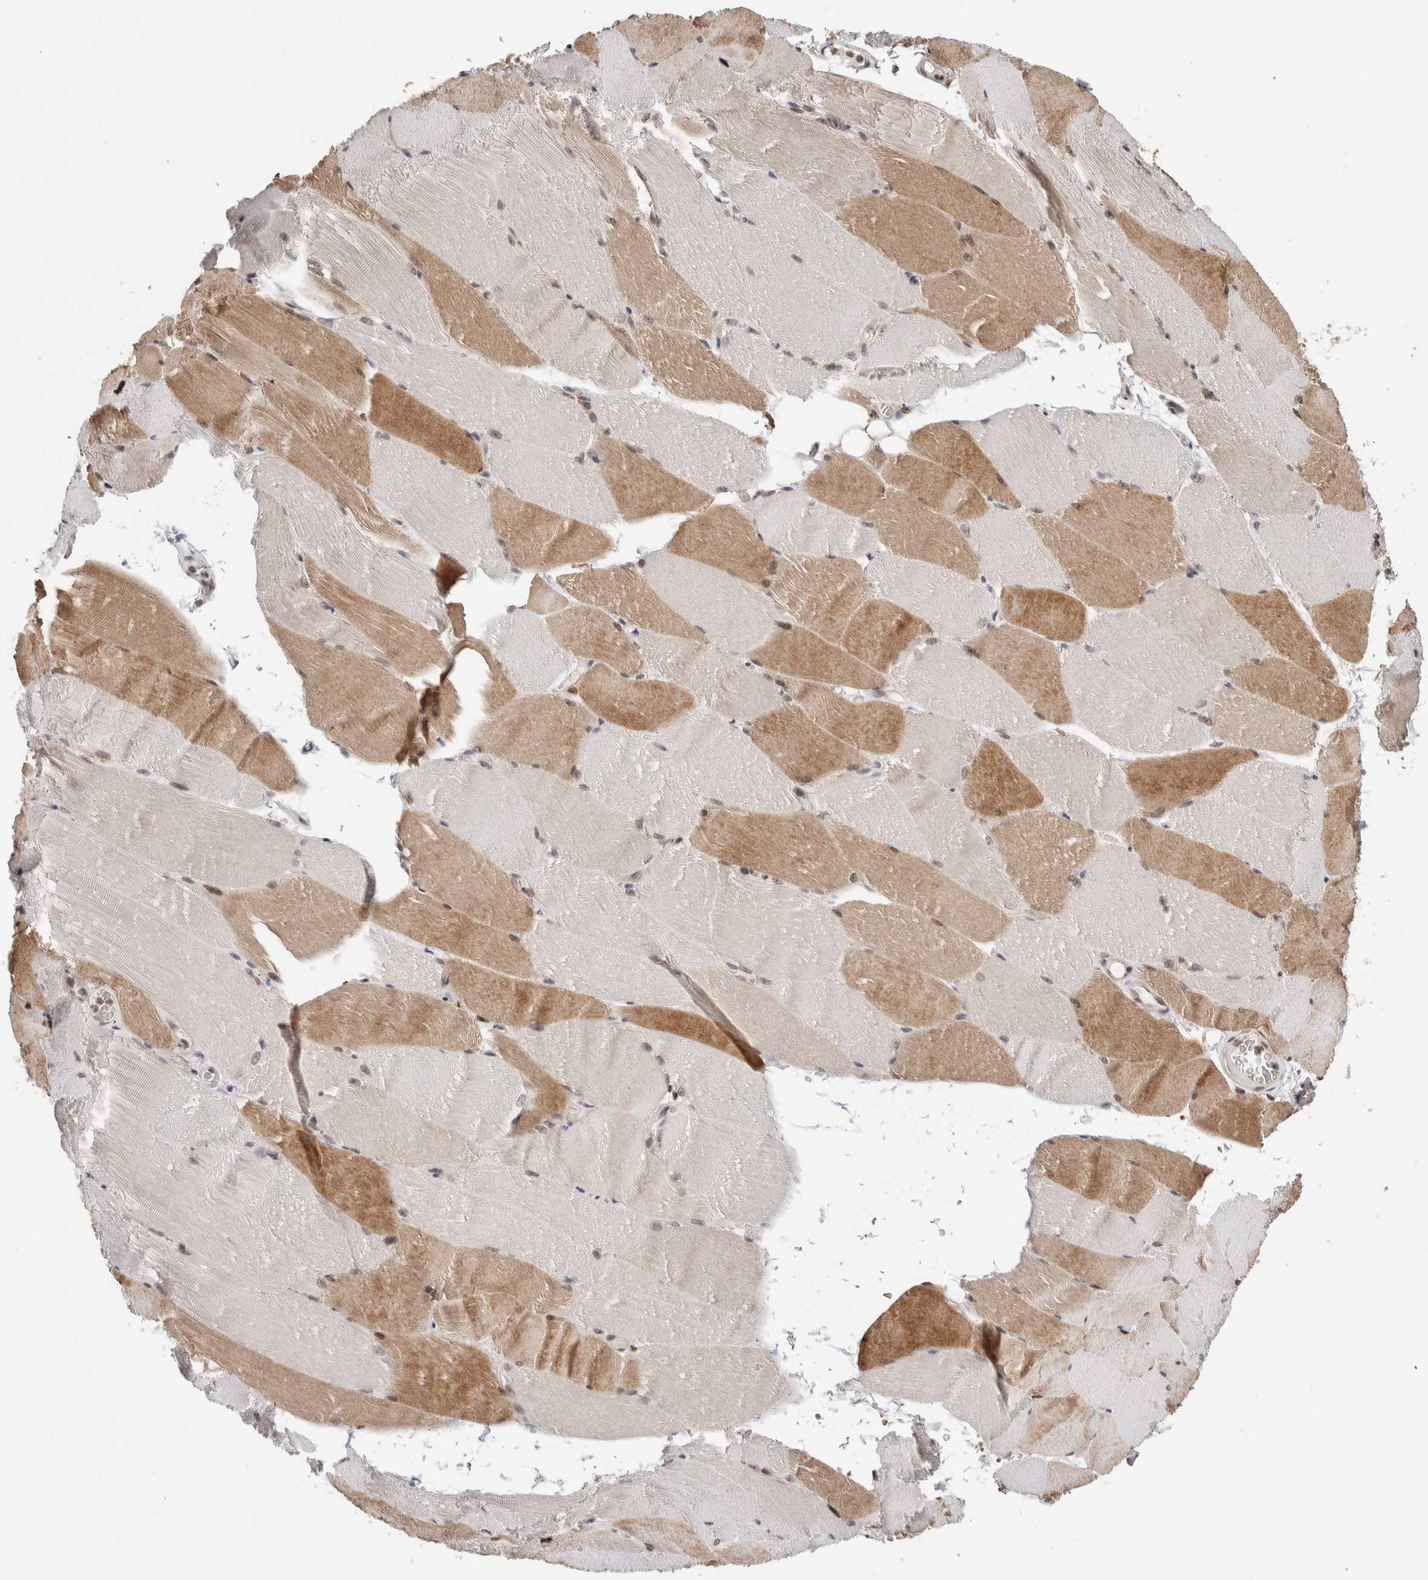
{"staining": {"intensity": "weak", "quantity": ">75%", "location": "cytoplasmic/membranous,nuclear"}, "tissue": "skeletal muscle", "cell_type": "Myocytes", "image_type": "normal", "snomed": [{"axis": "morphology", "description": "Normal tissue, NOS"}, {"axis": "topography", "description": "Skeletal muscle"}, {"axis": "topography", "description": "Parathyroid gland"}], "caption": "Protein expression by immunohistochemistry shows weak cytoplasmic/membranous,nuclear positivity in about >75% of myocytes in normal skeletal muscle. The staining was performed using DAB to visualize the protein expression in brown, while the nuclei were stained in blue with hematoxylin (Magnification: 20x).", "gene": "KCNK1", "patient": {"sex": "female", "age": 37}}